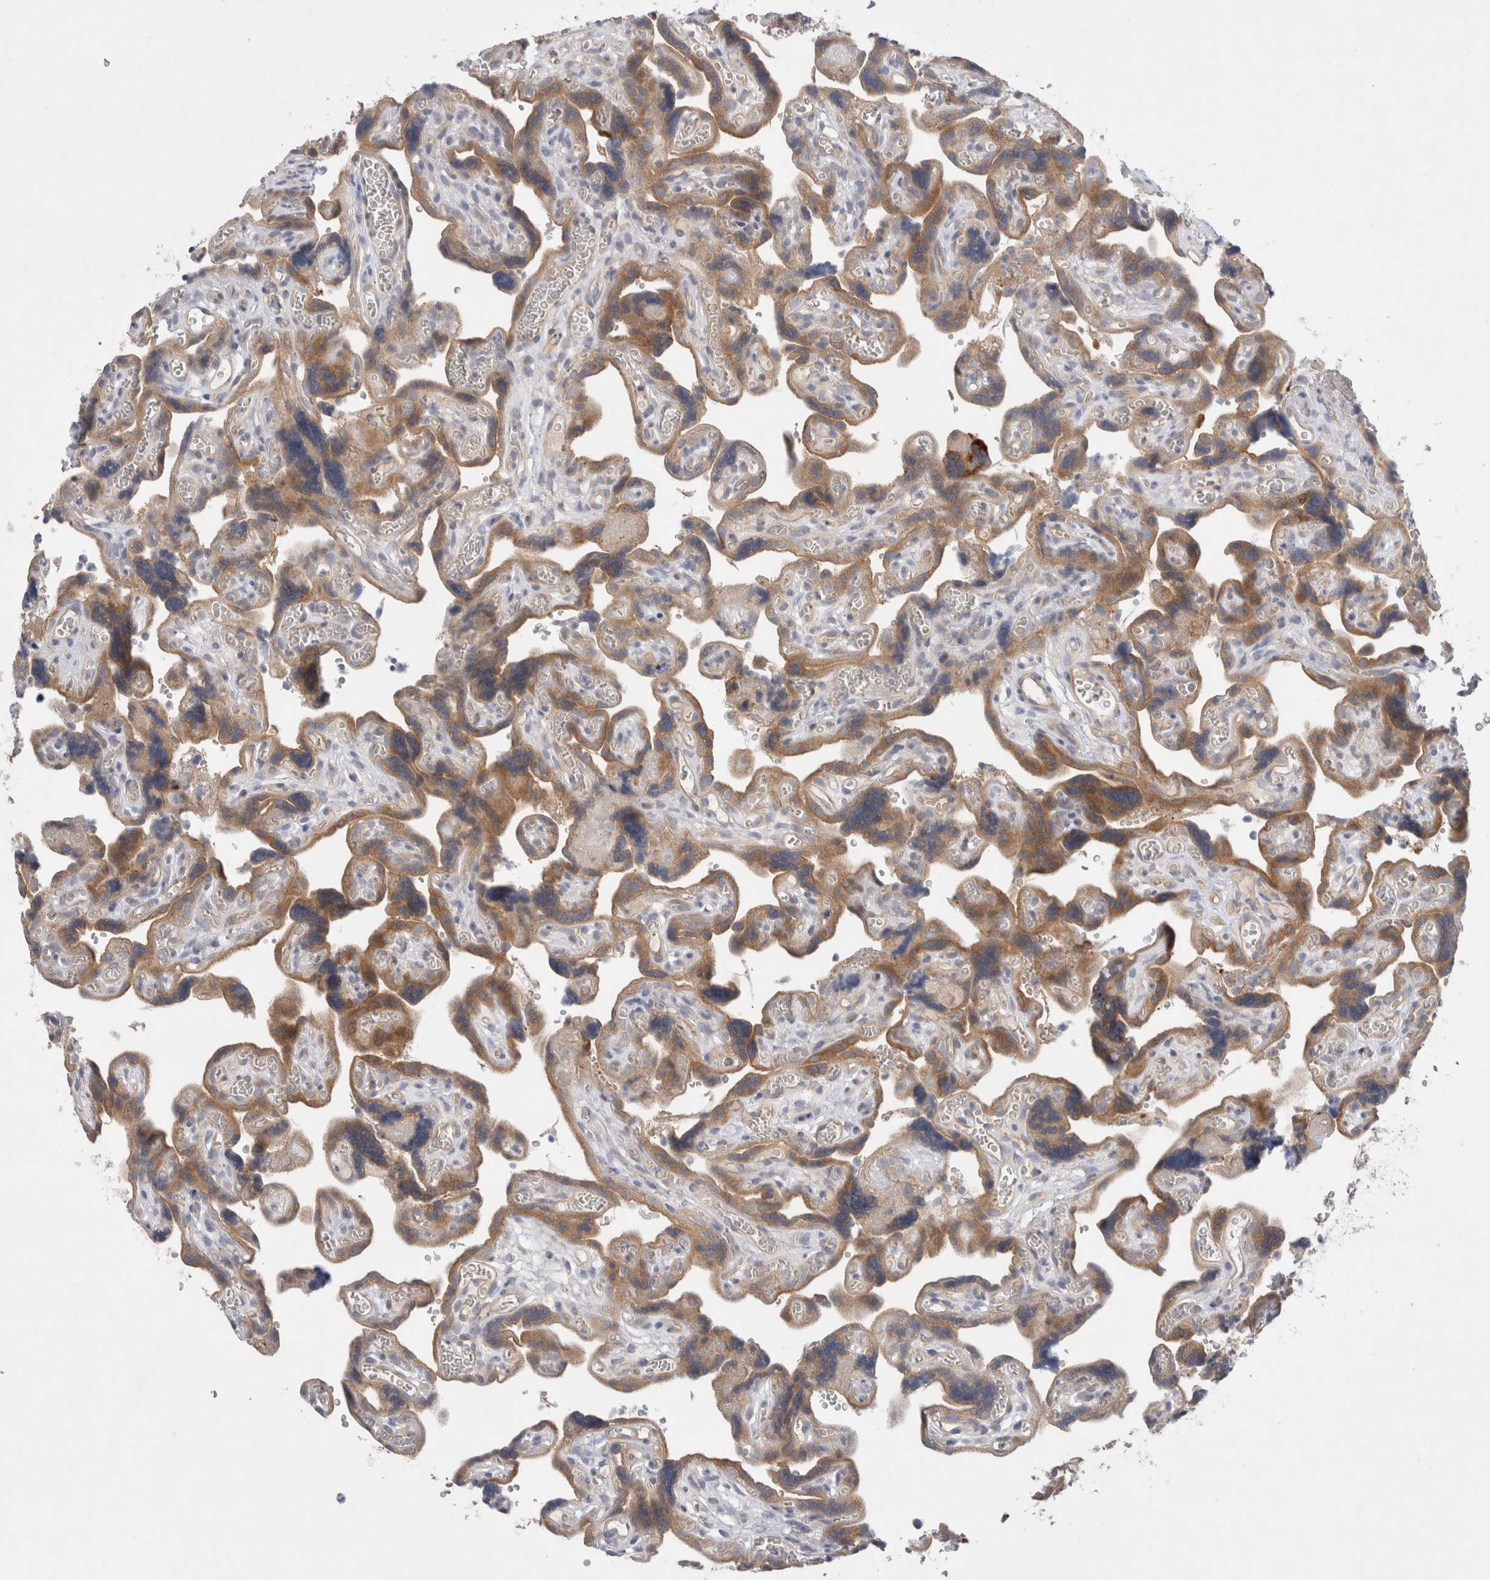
{"staining": {"intensity": "moderate", "quantity": ">75%", "location": "cytoplasmic/membranous"}, "tissue": "placenta", "cell_type": "Trophoblastic cells", "image_type": "normal", "snomed": [{"axis": "morphology", "description": "Normal tissue, NOS"}, {"axis": "topography", "description": "Placenta"}], "caption": "Immunohistochemical staining of unremarkable human placenta shows moderate cytoplasmic/membranous protein expression in about >75% of trophoblastic cells. The staining is performed using DAB brown chromogen to label protein expression. The nuclei are counter-stained blue using hematoxylin.", "gene": "WIPF2", "patient": {"sex": "female", "age": 30}}